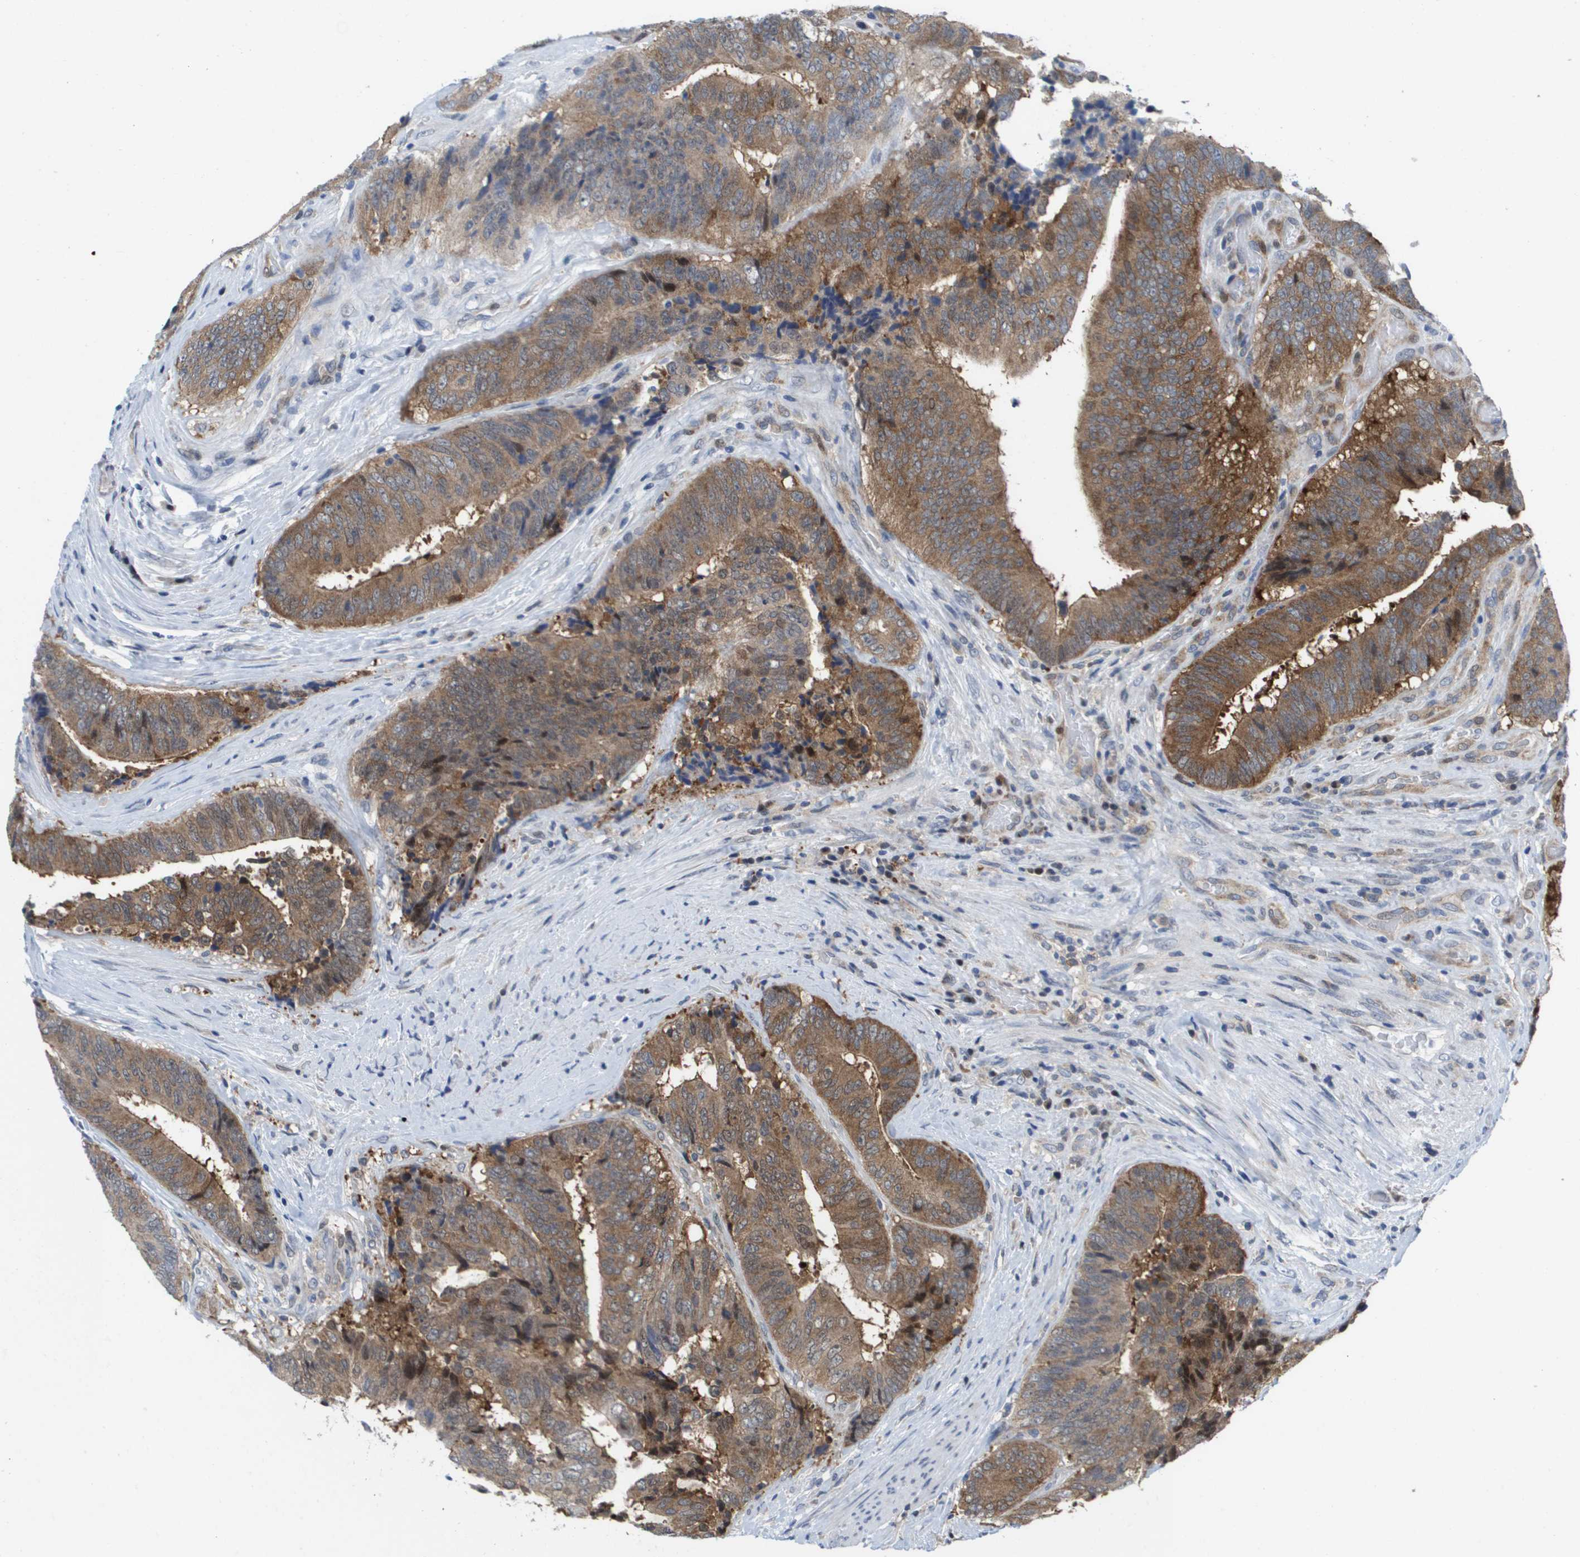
{"staining": {"intensity": "moderate", "quantity": ">75%", "location": "cytoplasmic/membranous"}, "tissue": "colorectal cancer", "cell_type": "Tumor cells", "image_type": "cancer", "snomed": [{"axis": "morphology", "description": "Adenocarcinoma, NOS"}, {"axis": "topography", "description": "Rectum"}], "caption": "IHC of human colorectal adenocarcinoma reveals medium levels of moderate cytoplasmic/membranous positivity in approximately >75% of tumor cells.", "gene": "FKBP4", "patient": {"sex": "male", "age": 72}}